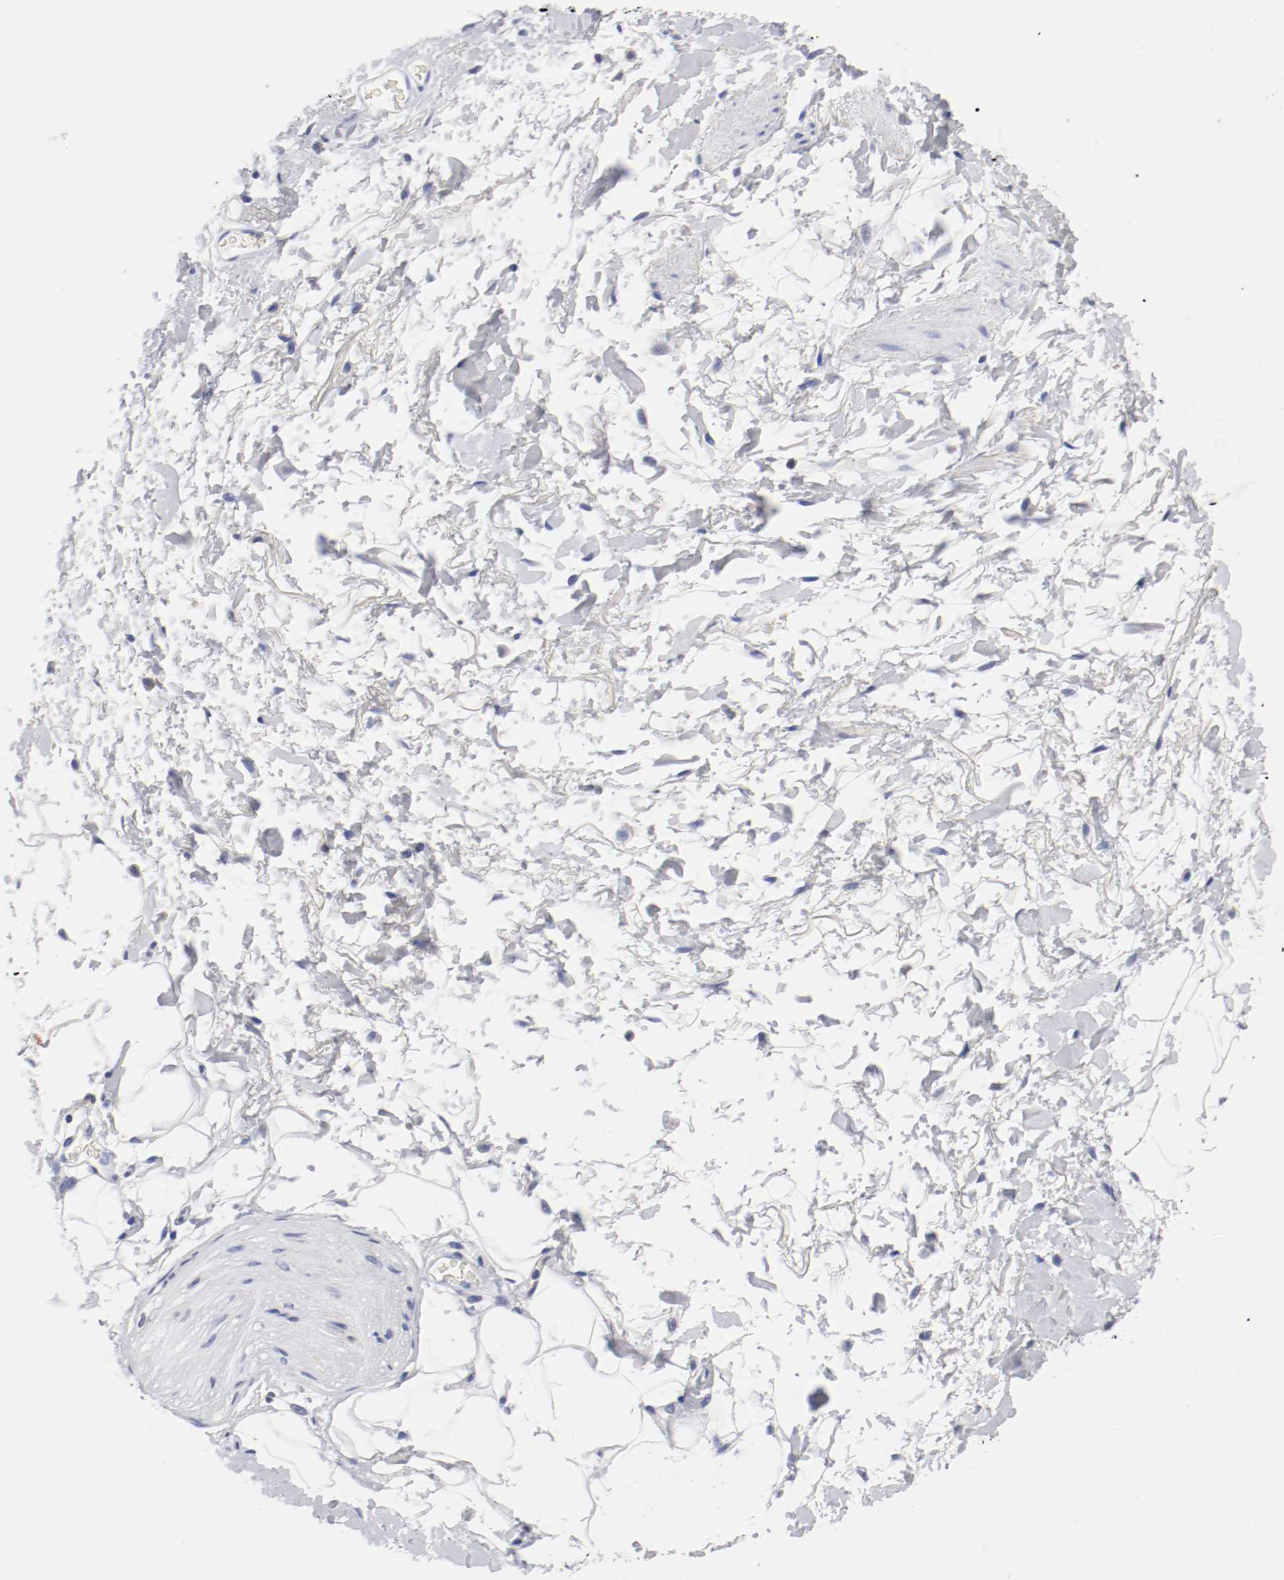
{"staining": {"intensity": "negative", "quantity": "none", "location": "none"}, "tissue": "adipose tissue", "cell_type": "Adipocytes", "image_type": "normal", "snomed": [{"axis": "morphology", "description": "Normal tissue, NOS"}, {"axis": "topography", "description": "Soft tissue"}, {"axis": "topography", "description": "Peripheral nerve tissue"}], "caption": "Immunohistochemistry (IHC) of normal human adipose tissue reveals no expression in adipocytes. (Immunohistochemistry (IHC), brightfield microscopy, high magnification).", "gene": "ITGAX", "patient": {"sex": "female", "age": 71}}